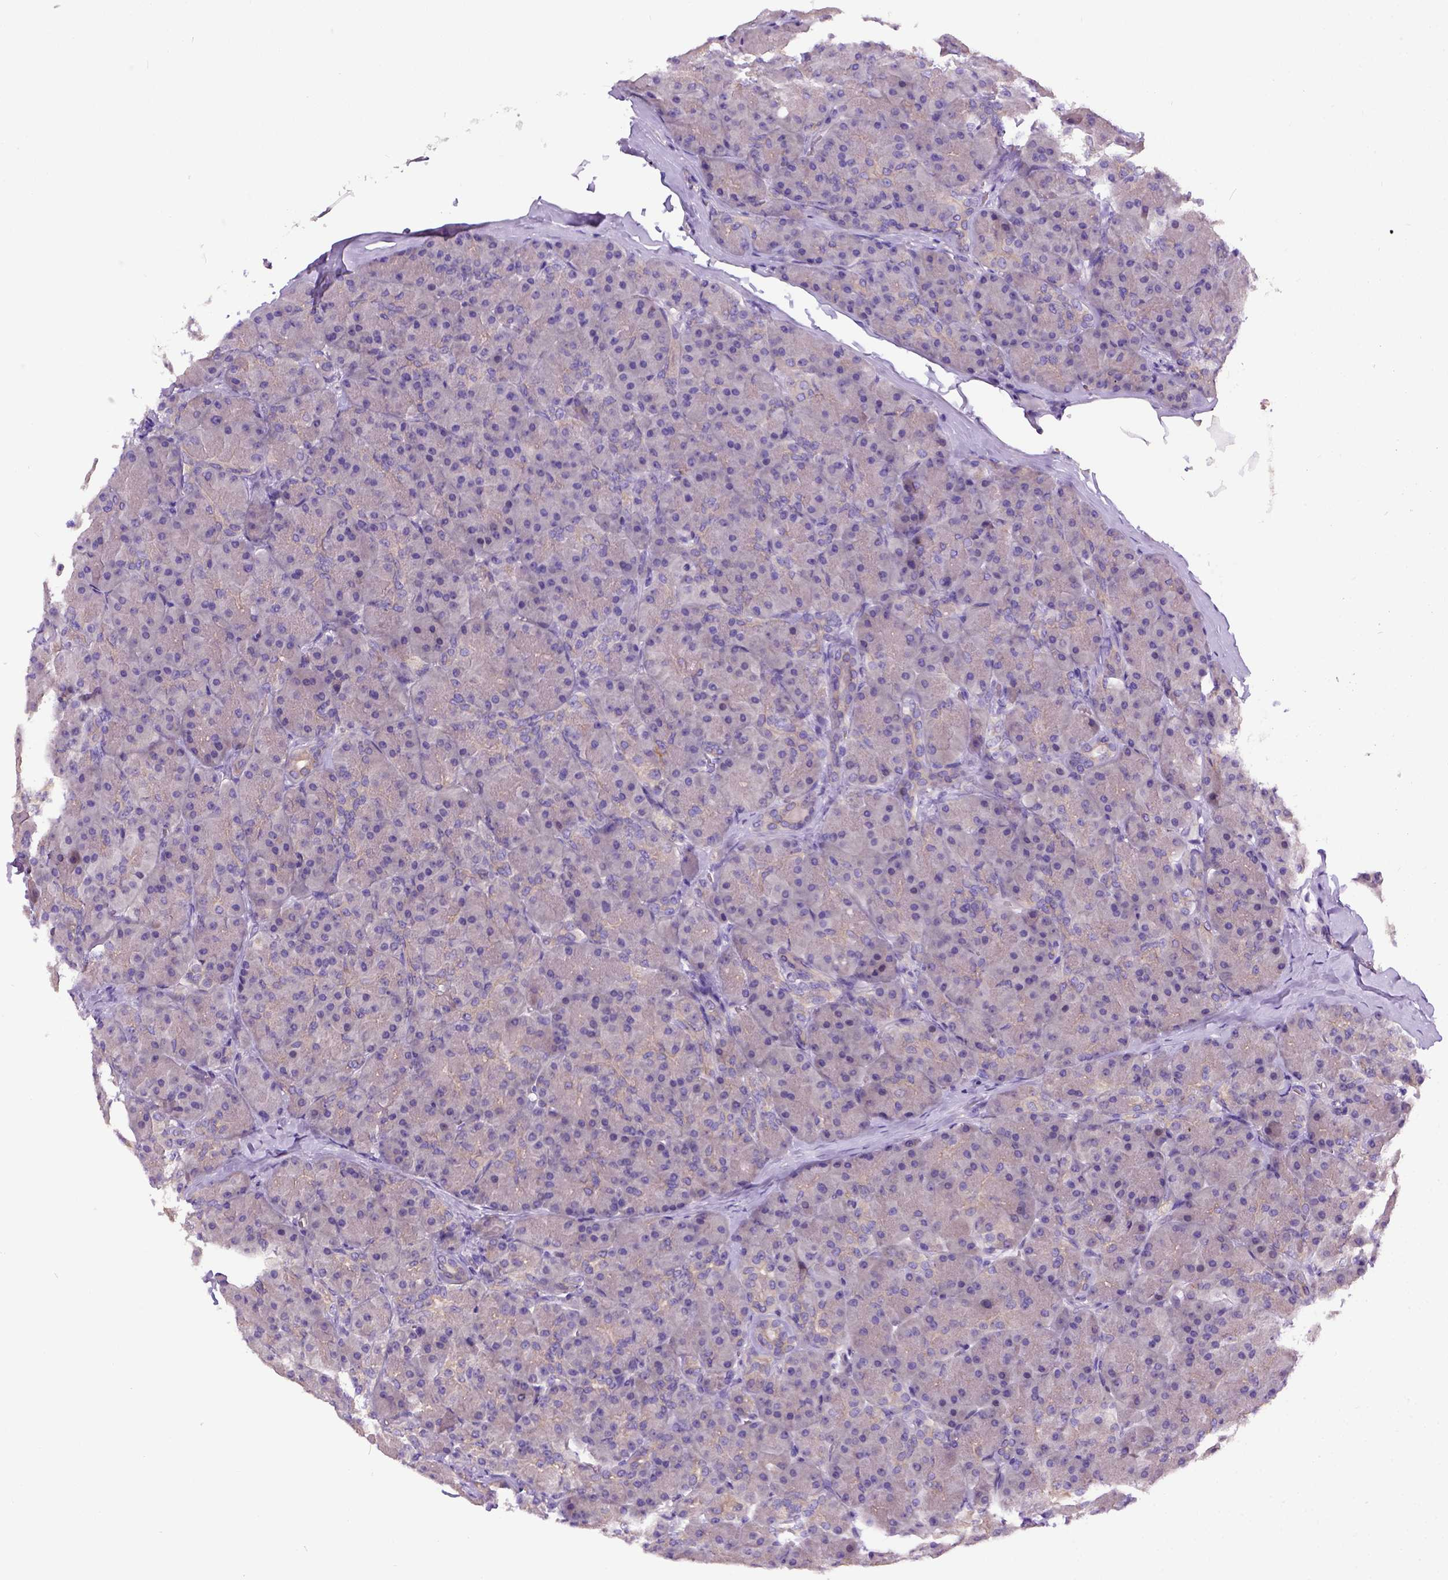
{"staining": {"intensity": "weak", "quantity": ">75%", "location": "cytoplasmic/membranous"}, "tissue": "pancreas", "cell_type": "Exocrine glandular cells", "image_type": "normal", "snomed": [{"axis": "morphology", "description": "Normal tissue, NOS"}, {"axis": "topography", "description": "Pancreas"}], "caption": "High-magnification brightfield microscopy of unremarkable pancreas stained with DAB (brown) and counterstained with hematoxylin (blue). exocrine glandular cells exhibit weak cytoplasmic/membranous staining is appreciated in about>75% of cells.", "gene": "NEK5", "patient": {"sex": "male", "age": 57}}